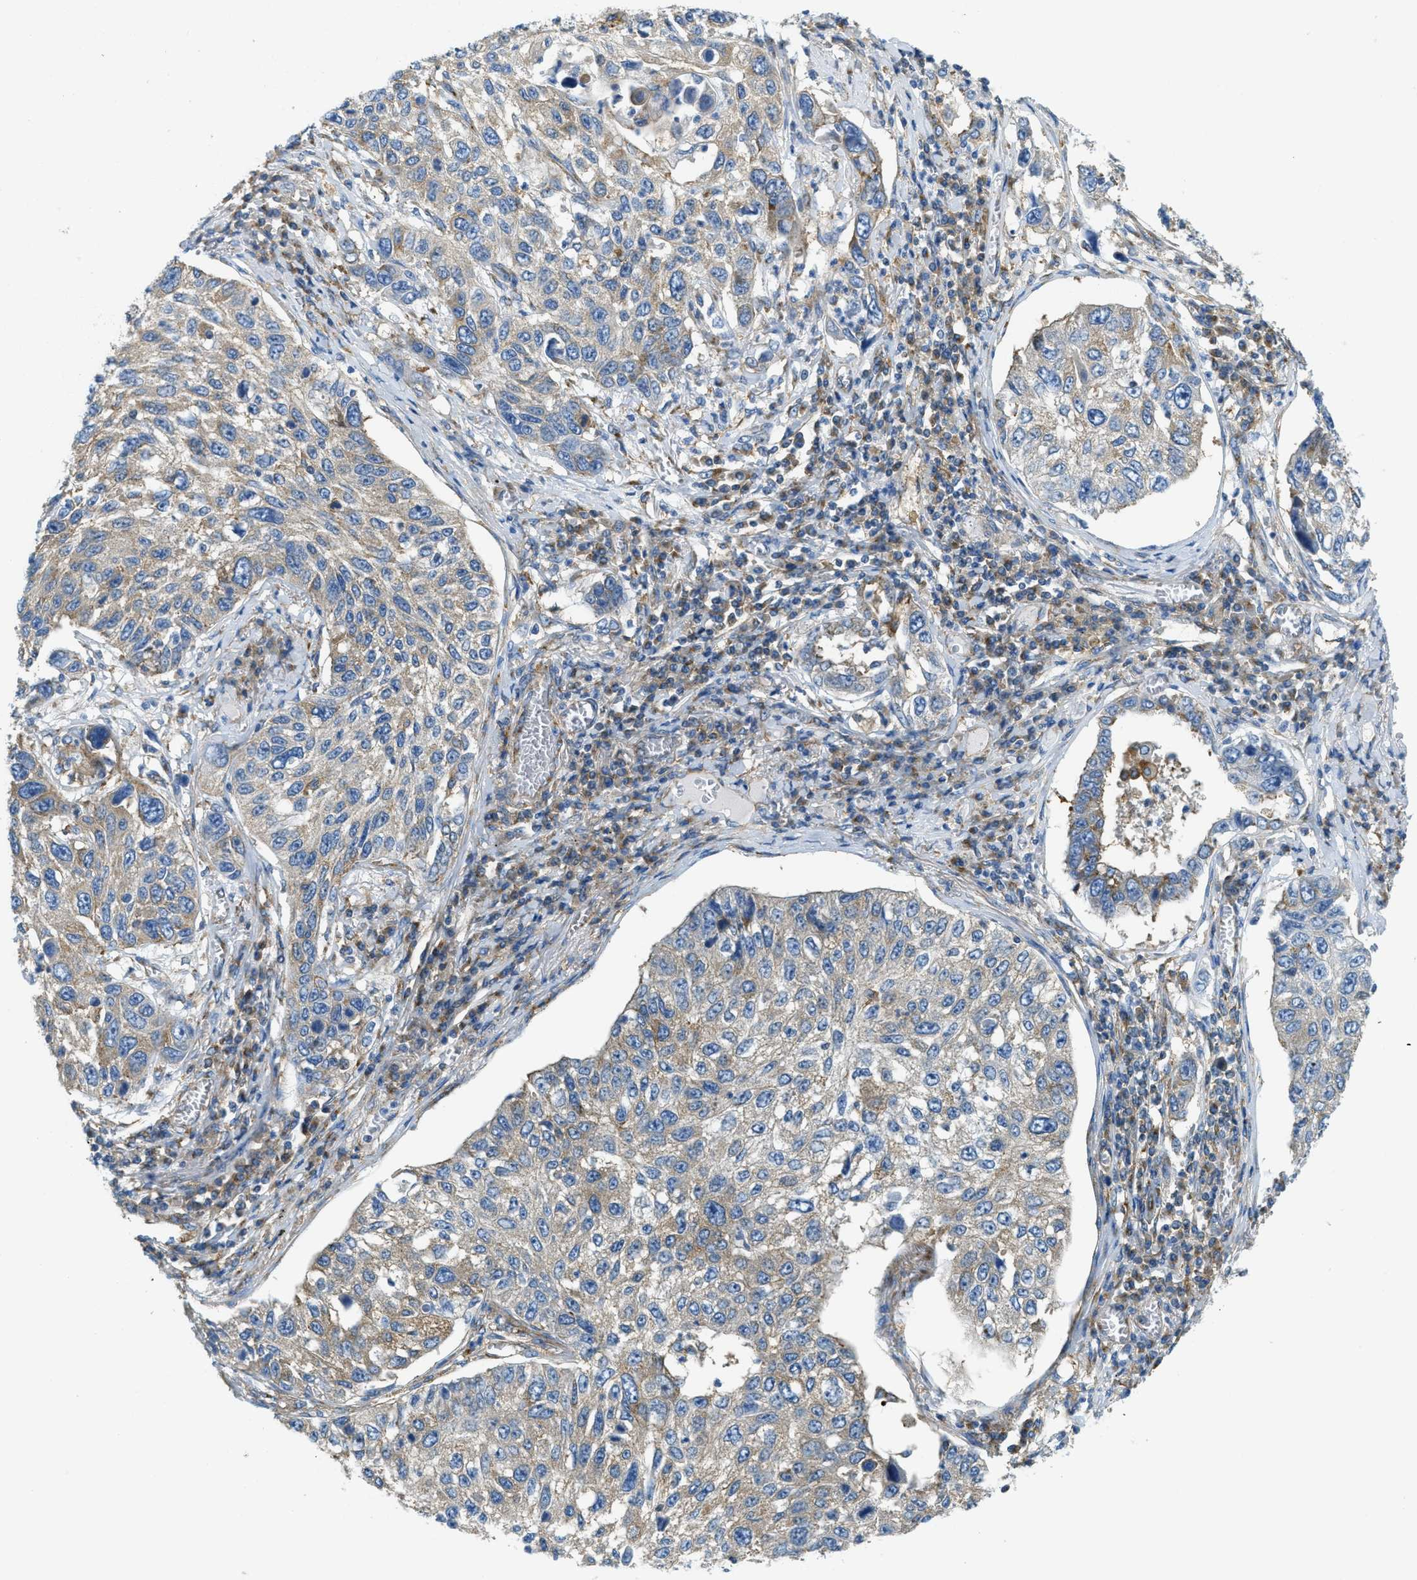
{"staining": {"intensity": "moderate", "quantity": ">75%", "location": "cytoplasmic/membranous"}, "tissue": "lung cancer", "cell_type": "Tumor cells", "image_type": "cancer", "snomed": [{"axis": "morphology", "description": "Squamous cell carcinoma, NOS"}, {"axis": "topography", "description": "Lung"}], "caption": "Moderate cytoplasmic/membranous staining is appreciated in about >75% of tumor cells in lung squamous cell carcinoma. The protein of interest is stained brown, and the nuclei are stained in blue (DAB IHC with brightfield microscopy, high magnification).", "gene": "AP2B1", "patient": {"sex": "male", "age": 71}}